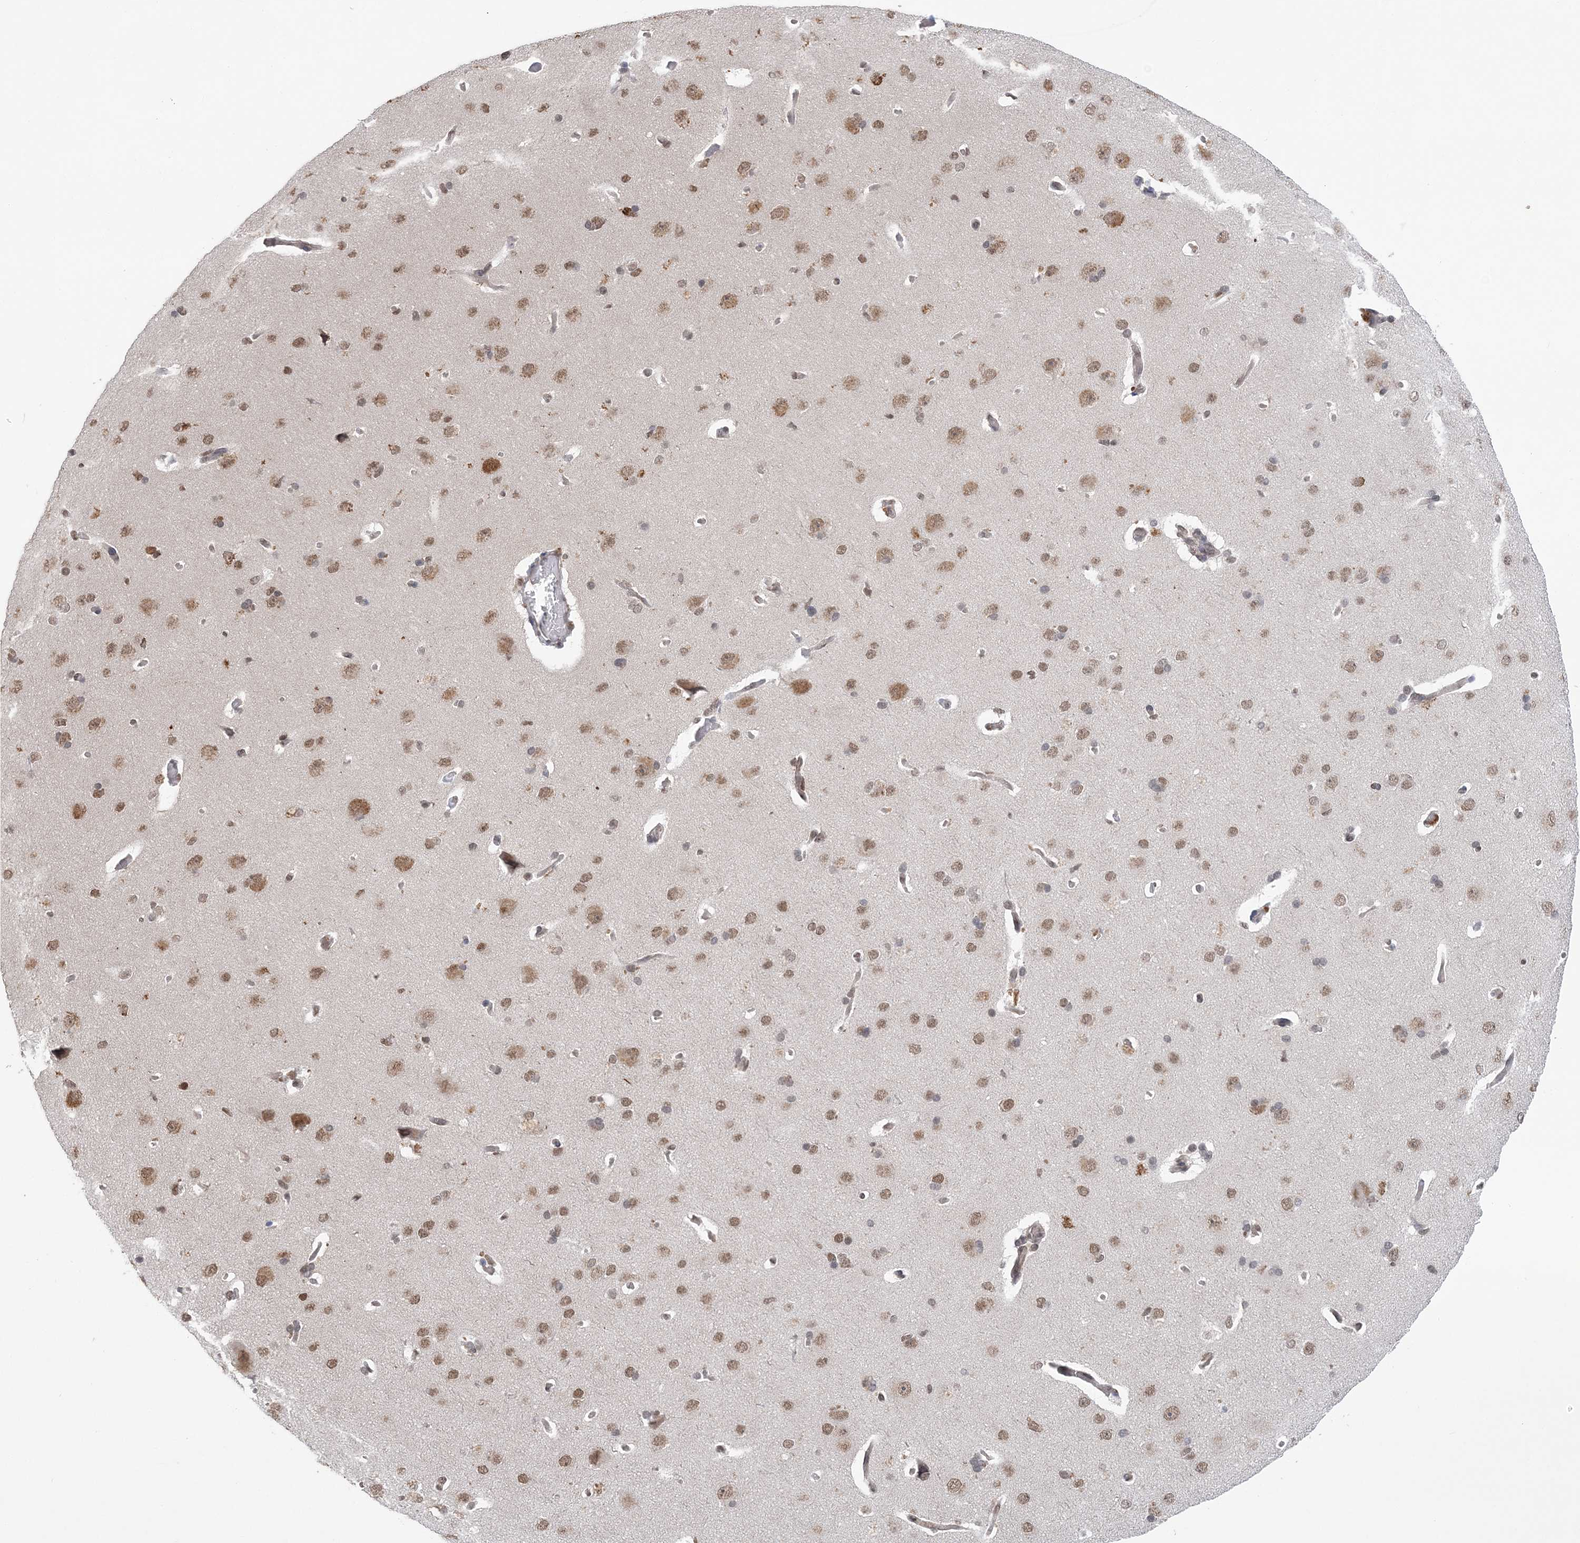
{"staining": {"intensity": "moderate", "quantity": ">75%", "location": "cytoplasmic/membranous"}, "tissue": "cerebral cortex", "cell_type": "Endothelial cells", "image_type": "normal", "snomed": [{"axis": "morphology", "description": "Normal tissue, NOS"}, {"axis": "topography", "description": "Cerebral cortex"}], "caption": "Immunohistochemistry micrograph of unremarkable cerebral cortex: human cerebral cortex stained using IHC reveals medium levels of moderate protein expression localized specifically in the cytoplasmic/membranous of endothelial cells, appearing as a cytoplasmic/membranous brown color.", "gene": "CCDC152", "patient": {"sex": "male", "age": 62}}